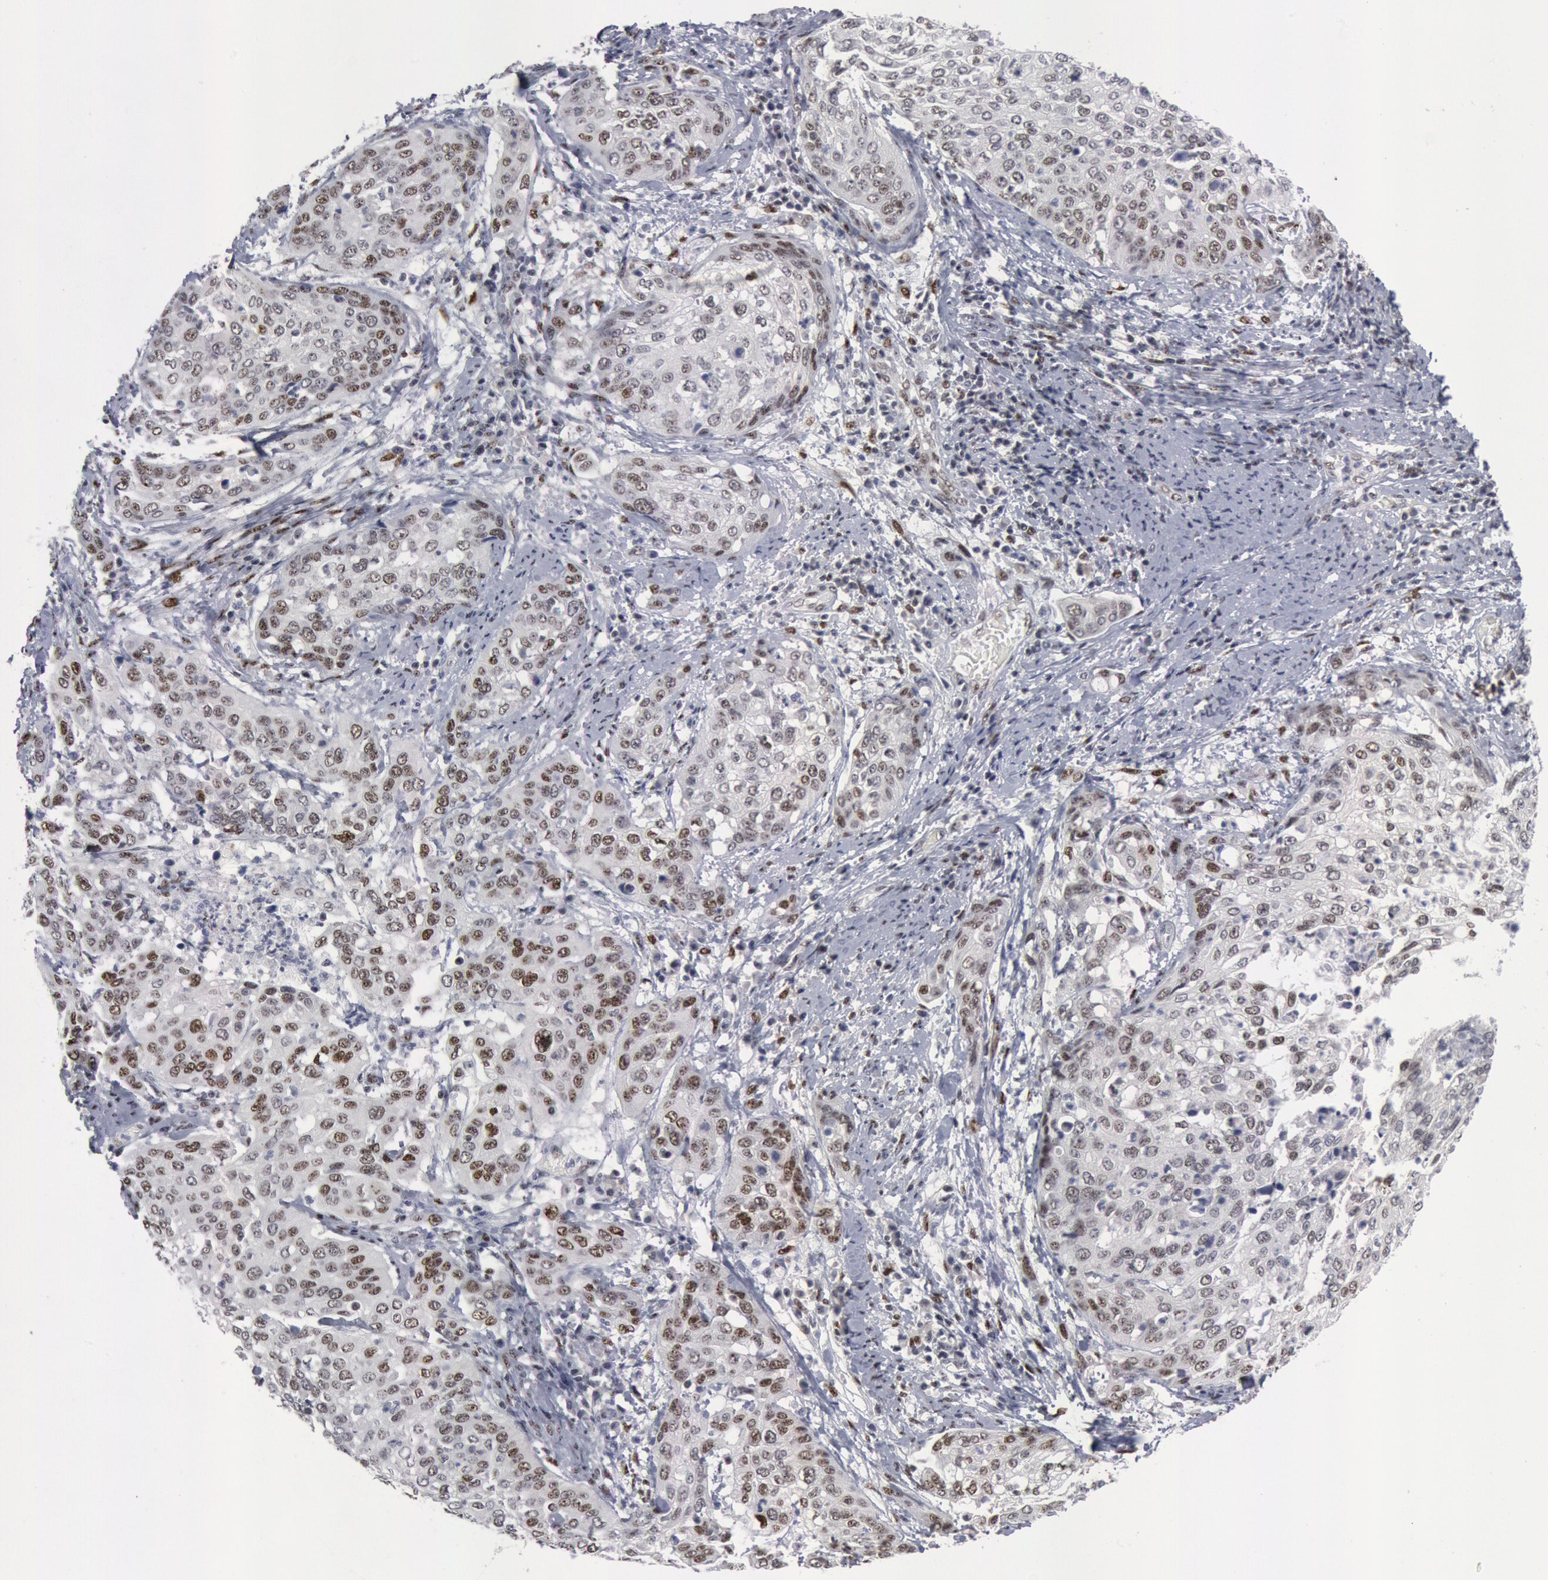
{"staining": {"intensity": "weak", "quantity": "25%-75%", "location": "nuclear"}, "tissue": "cervical cancer", "cell_type": "Tumor cells", "image_type": "cancer", "snomed": [{"axis": "morphology", "description": "Squamous cell carcinoma, NOS"}, {"axis": "topography", "description": "Cervix"}], "caption": "Cervical cancer stained with immunohistochemistry (IHC) reveals weak nuclear positivity in about 25%-75% of tumor cells. (DAB (3,3'-diaminobenzidine) IHC with brightfield microscopy, high magnification).", "gene": "FOXO1", "patient": {"sex": "female", "age": 41}}